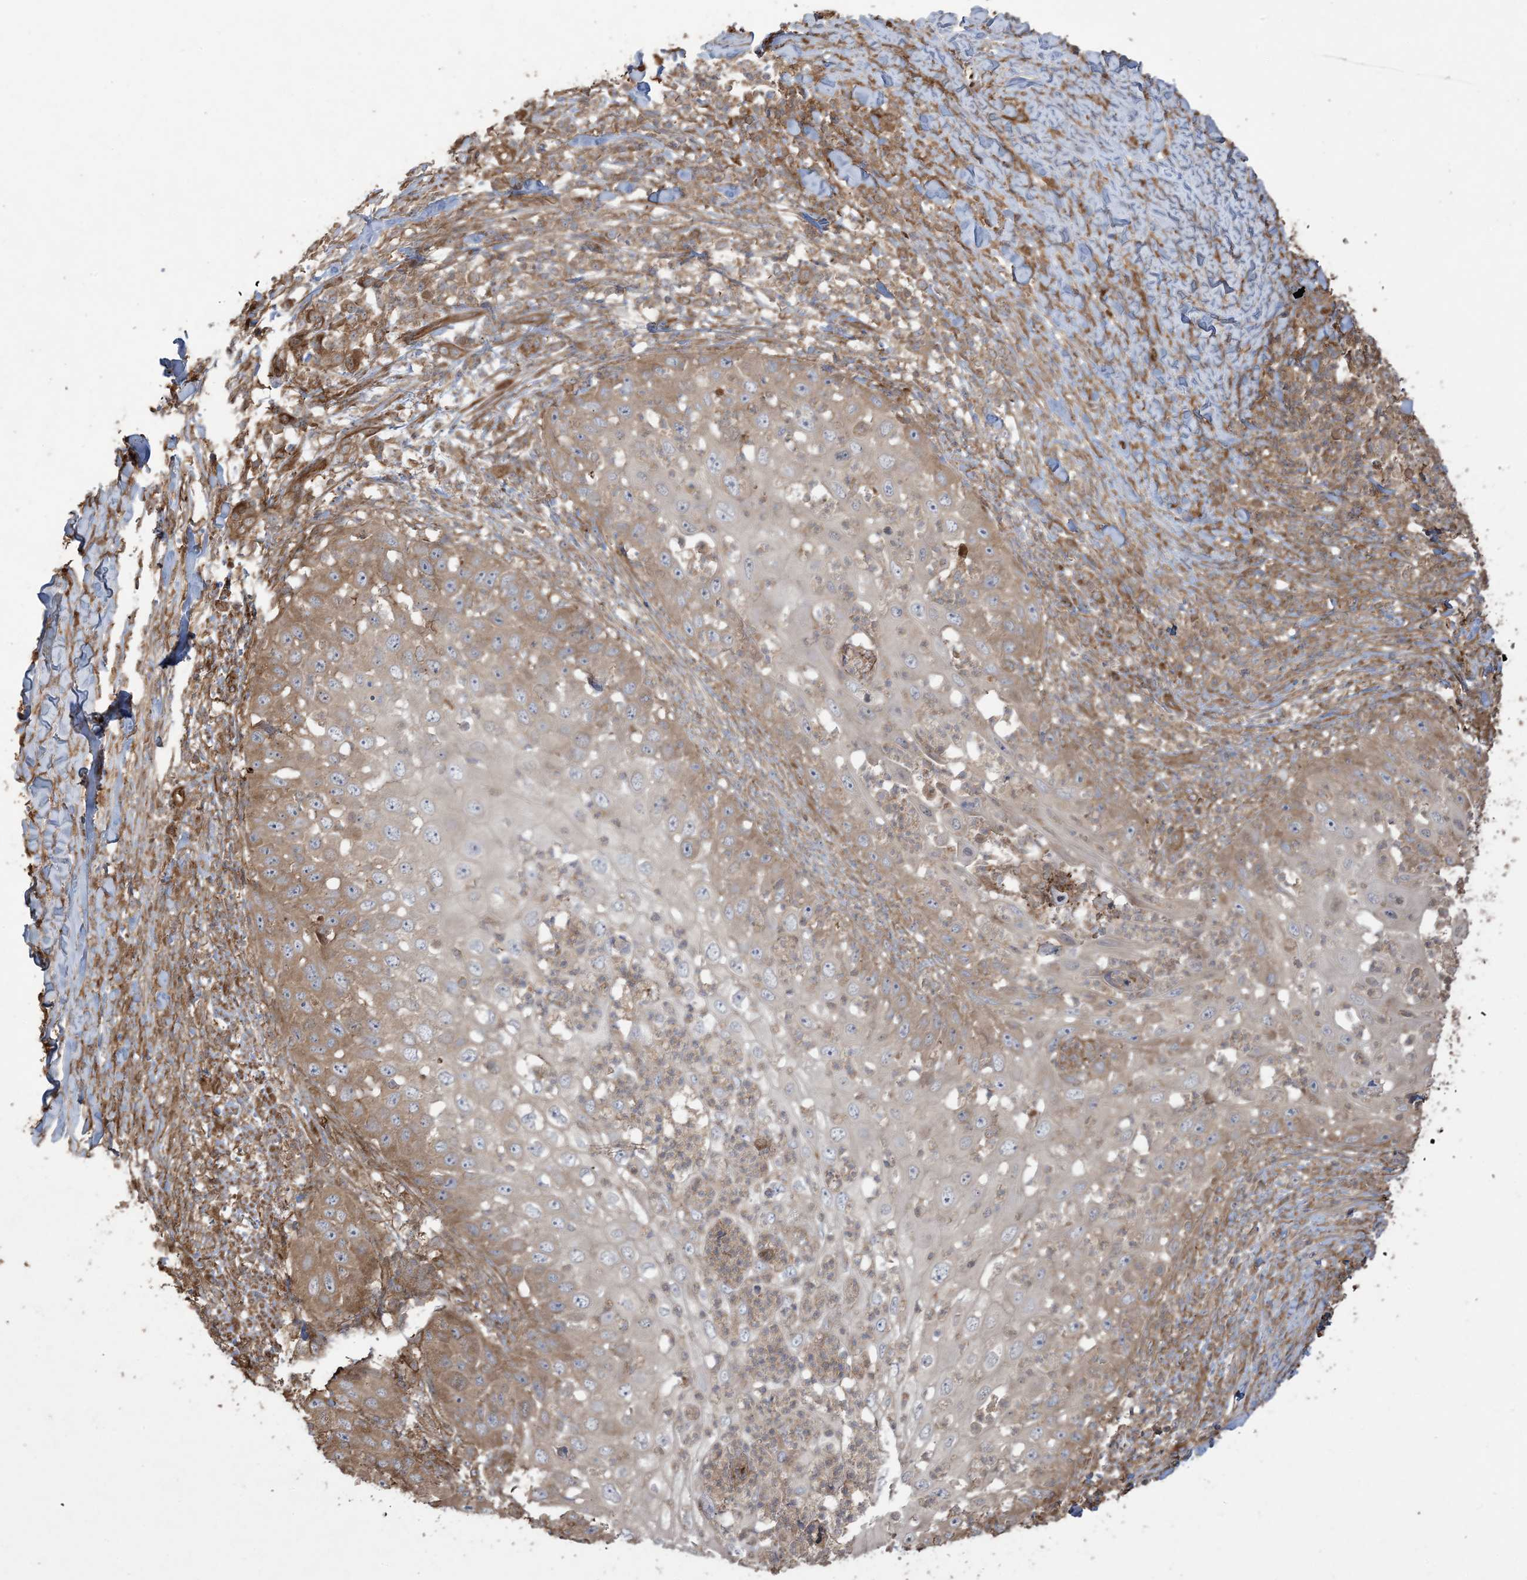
{"staining": {"intensity": "moderate", "quantity": "25%-75%", "location": "cytoplasmic/membranous"}, "tissue": "skin cancer", "cell_type": "Tumor cells", "image_type": "cancer", "snomed": [{"axis": "morphology", "description": "Squamous cell carcinoma, NOS"}, {"axis": "topography", "description": "Skin"}], "caption": "Immunohistochemistry of skin cancer exhibits medium levels of moderate cytoplasmic/membranous positivity in about 25%-75% of tumor cells. Using DAB (3,3'-diaminobenzidine) (brown) and hematoxylin (blue) stains, captured at high magnification using brightfield microscopy.", "gene": "KLHL18", "patient": {"sex": "female", "age": 44}}